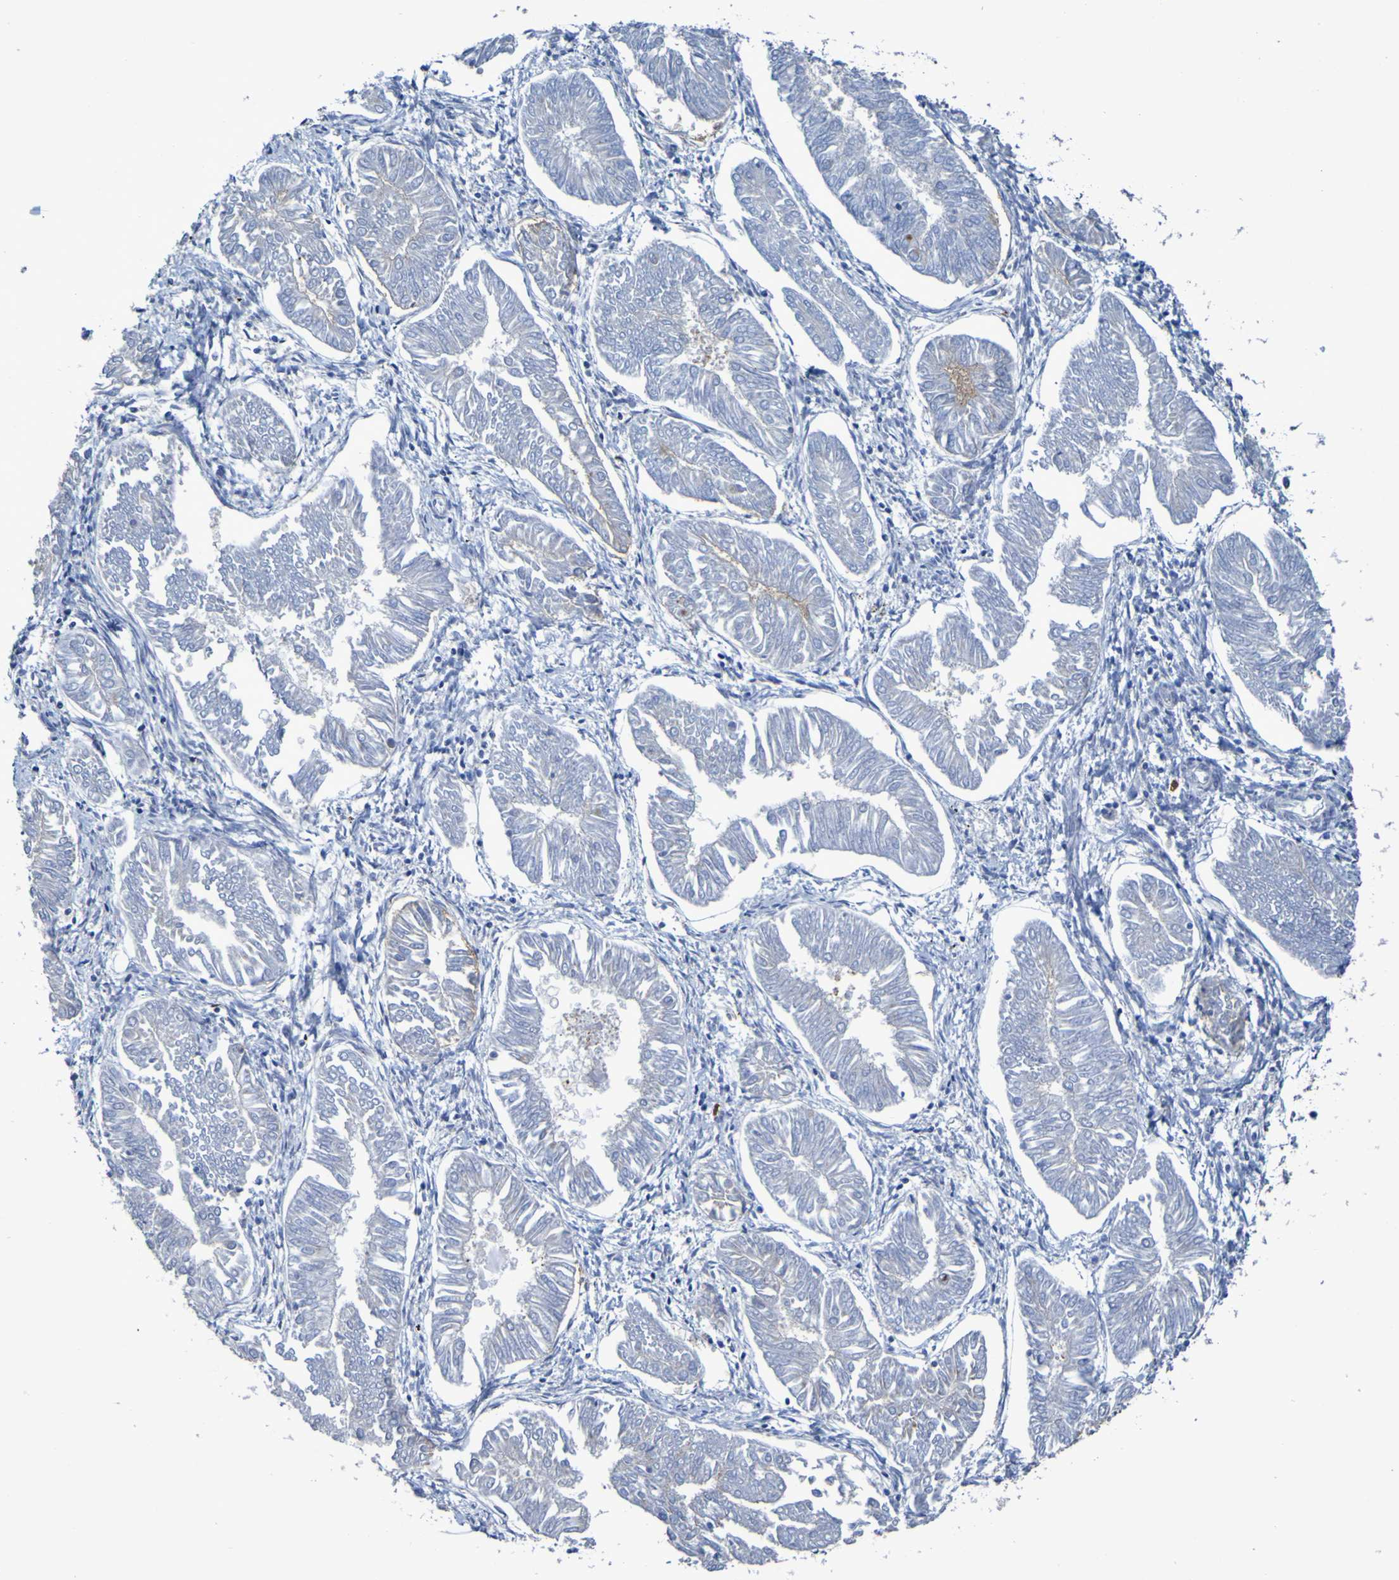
{"staining": {"intensity": "negative", "quantity": "none", "location": "none"}, "tissue": "endometrial cancer", "cell_type": "Tumor cells", "image_type": "cancer", "snomed": [{"axis": "morphology", "description": "Adenocarcinoma, NOS"}, {"axis": "topography", "description": "Endometrium"}], "caption": "Endometrial cancer (adenocarcinoma) stained for a protein using immunohistochemistry (IHC) exhibits no positivity tumor cells.", "gene": "C11orf24", "patient": {"sex": "female", "age": 53}}